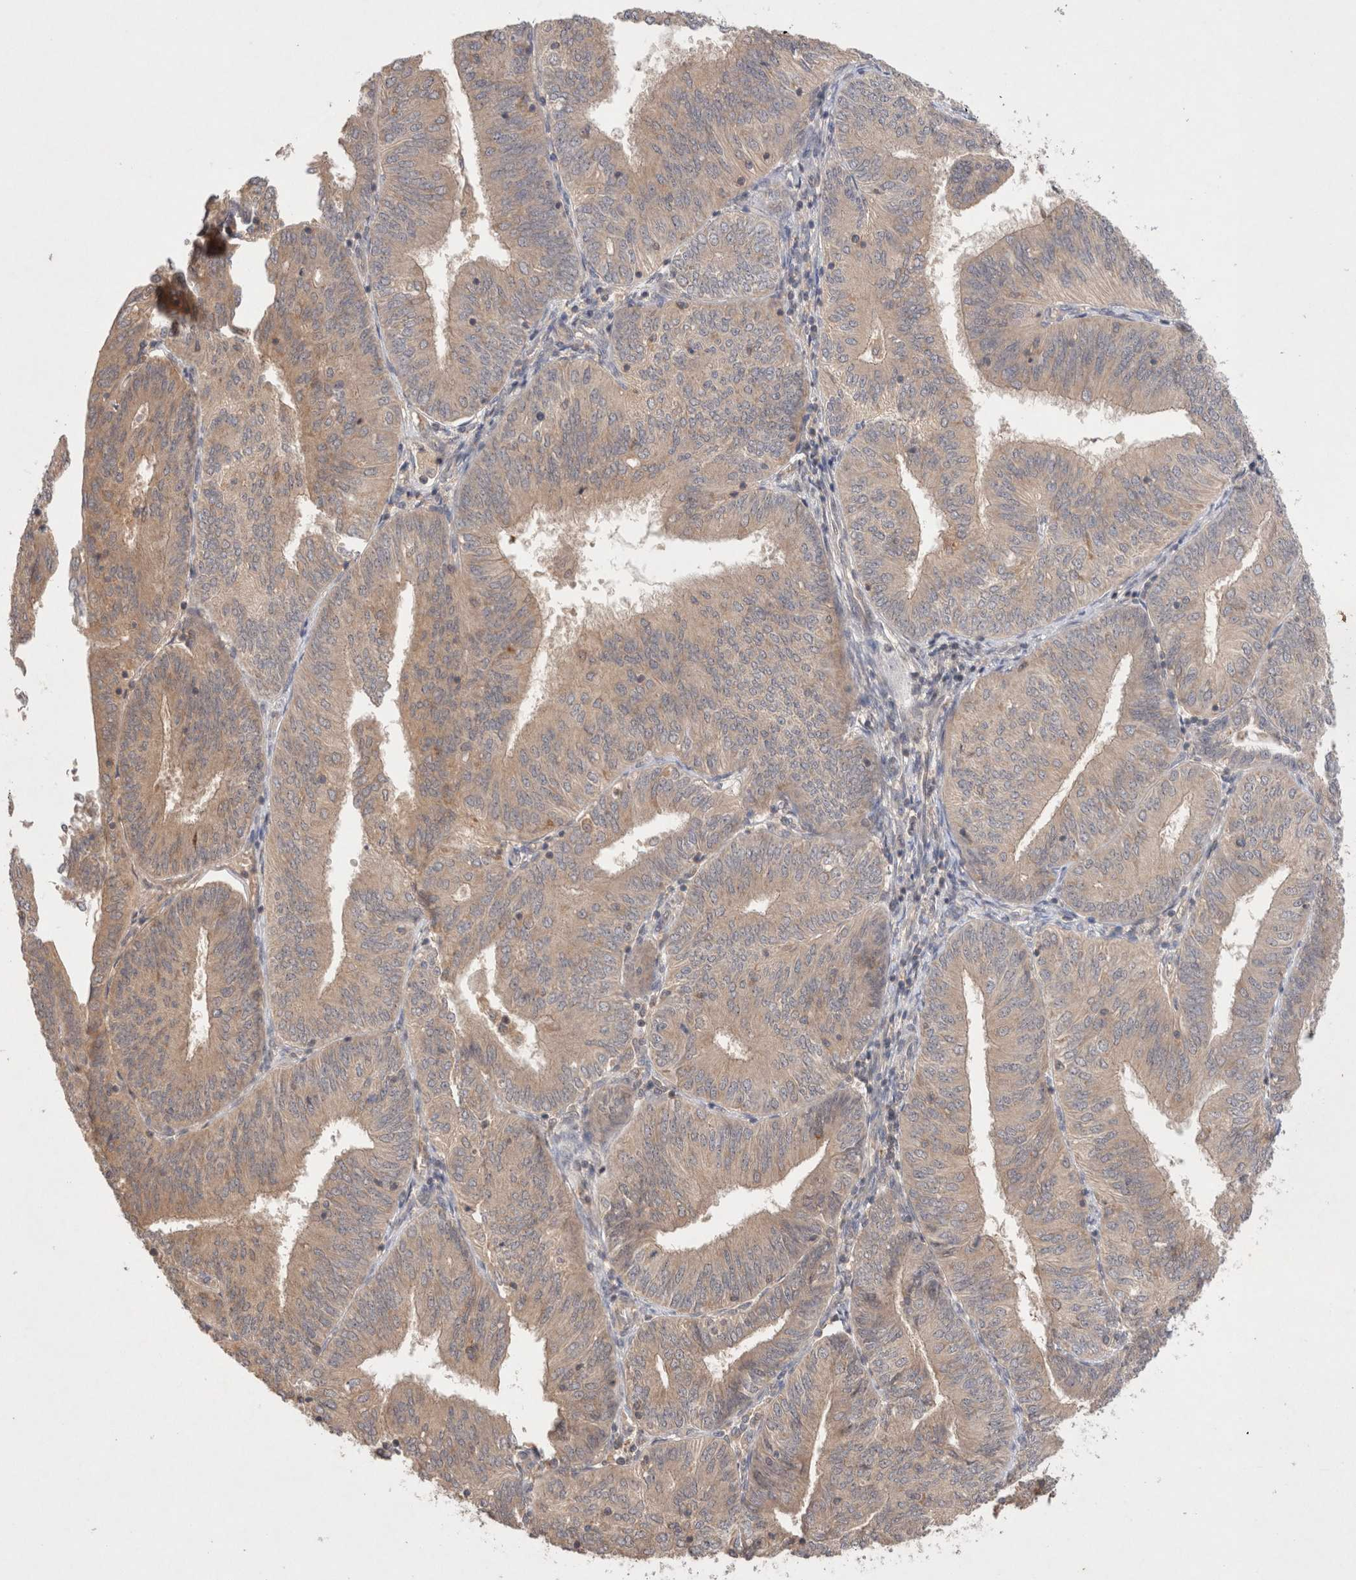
{"staining": {"intensity": "weak", "quantity": ">75%", "location": "cytoplasmic/membranous"}, "tissue": "endometrial cancer", "cell_type": "Tumor cells", "image_type": "cancer", "snomed": [{"axis": "morphology", "description": "Adenocarcinoma, NOS"}, {"axis": "topography", "description": "Endometrium"}], "caption": "Approximately >75% of tumor cells in adenocarcinoma (endometrial) show weak cytoplasmic/membranous protein positivity as visualized by brown immunohistochemical staining.", "gene": "KLHL20", "patient": {"sex": "female", "age": 58}}